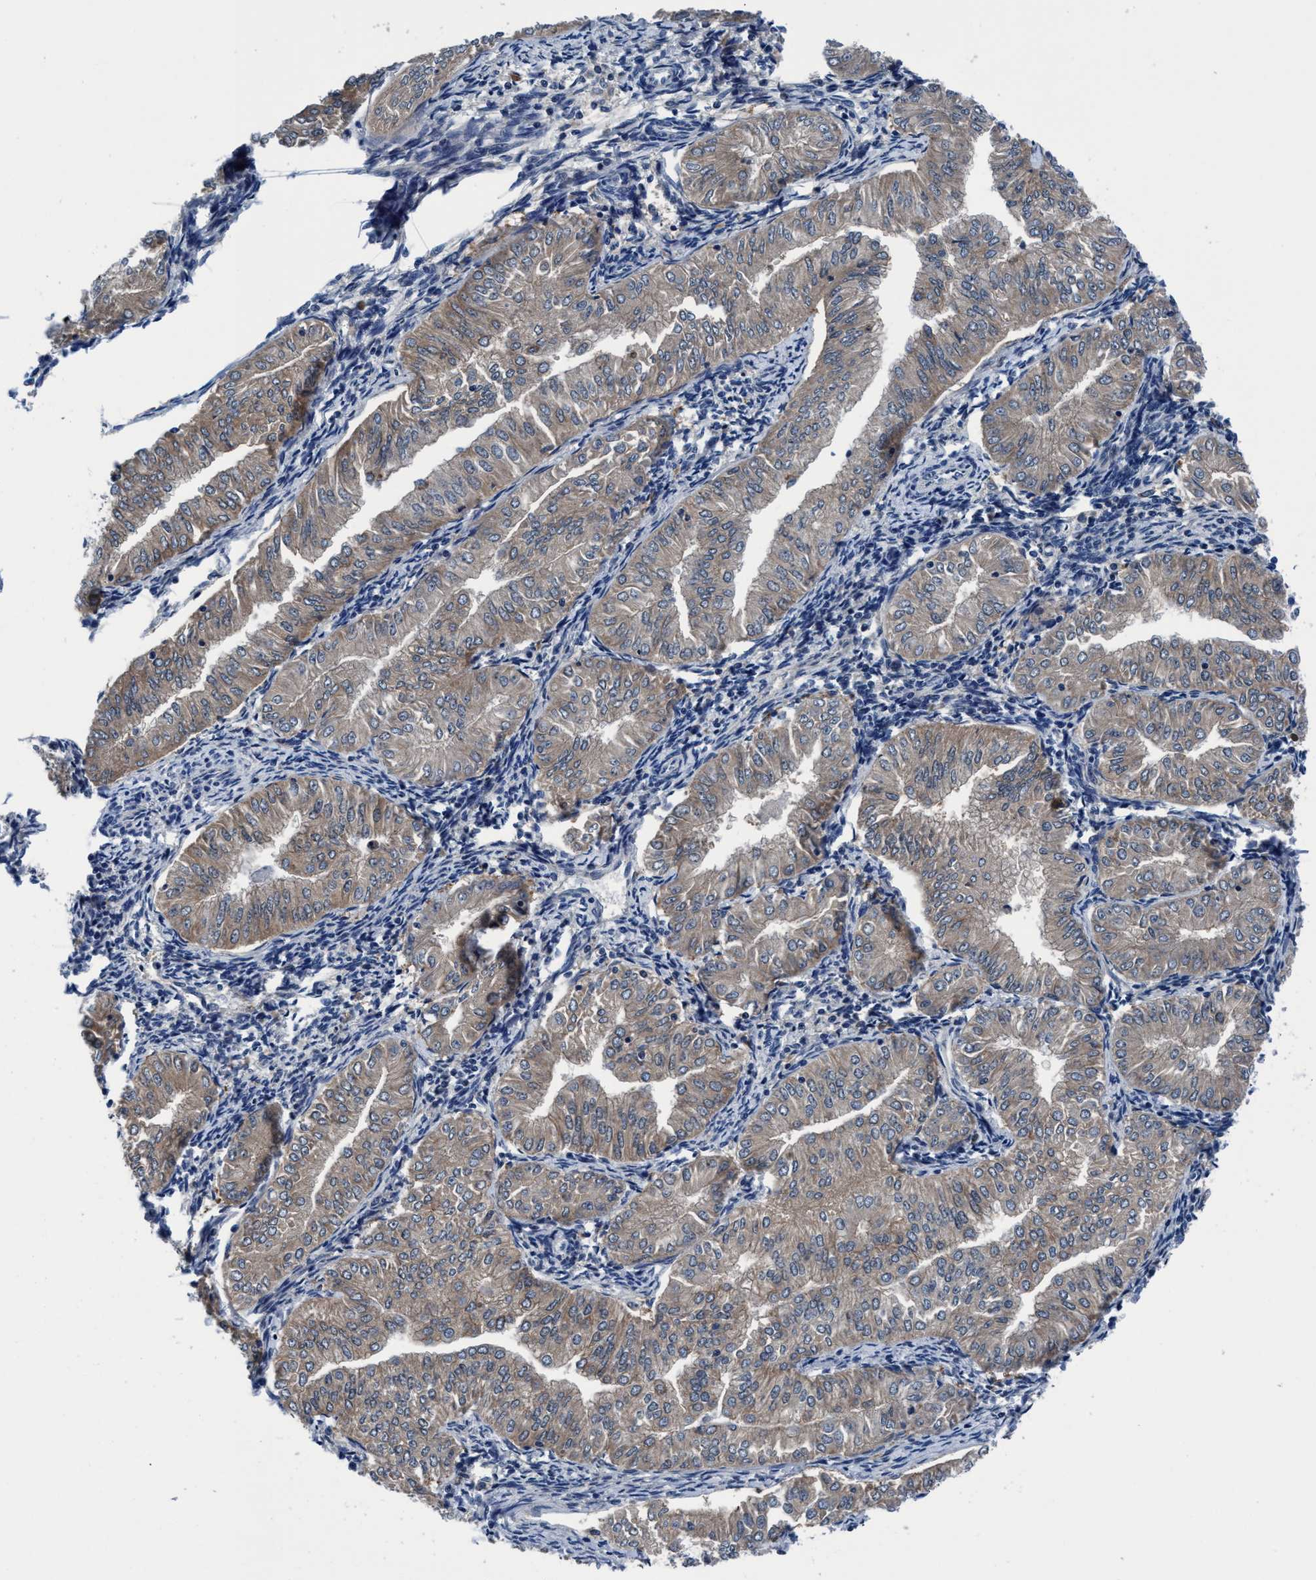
{"staining": {"intensity": "weak", "quantity": "25%-75%", "location": "cytoplasmic/membranous"}, "tissue": "endometrial cancer", "cell_type": "Tumor cells", "image_type": "cancer", "snomed": [{"axis": "morphology", "description": "Normal tissue, NOS"}, {"axis": "morphology", "description": "Adenocarcinoma, NOS"}, {"axis": "topography", "description": "Endometrium"}], "caption": "Immunohistochemistry (IHC) histopathology image of endometrial adenocarcinoma stained for a protein (brown), which demonstrates low levels of weak cytoplasmic/membranous positivity in about 25%-75% of tumor cells.", "gene": "TMEM94", "patient": {"sex": "female", "age": 53}}